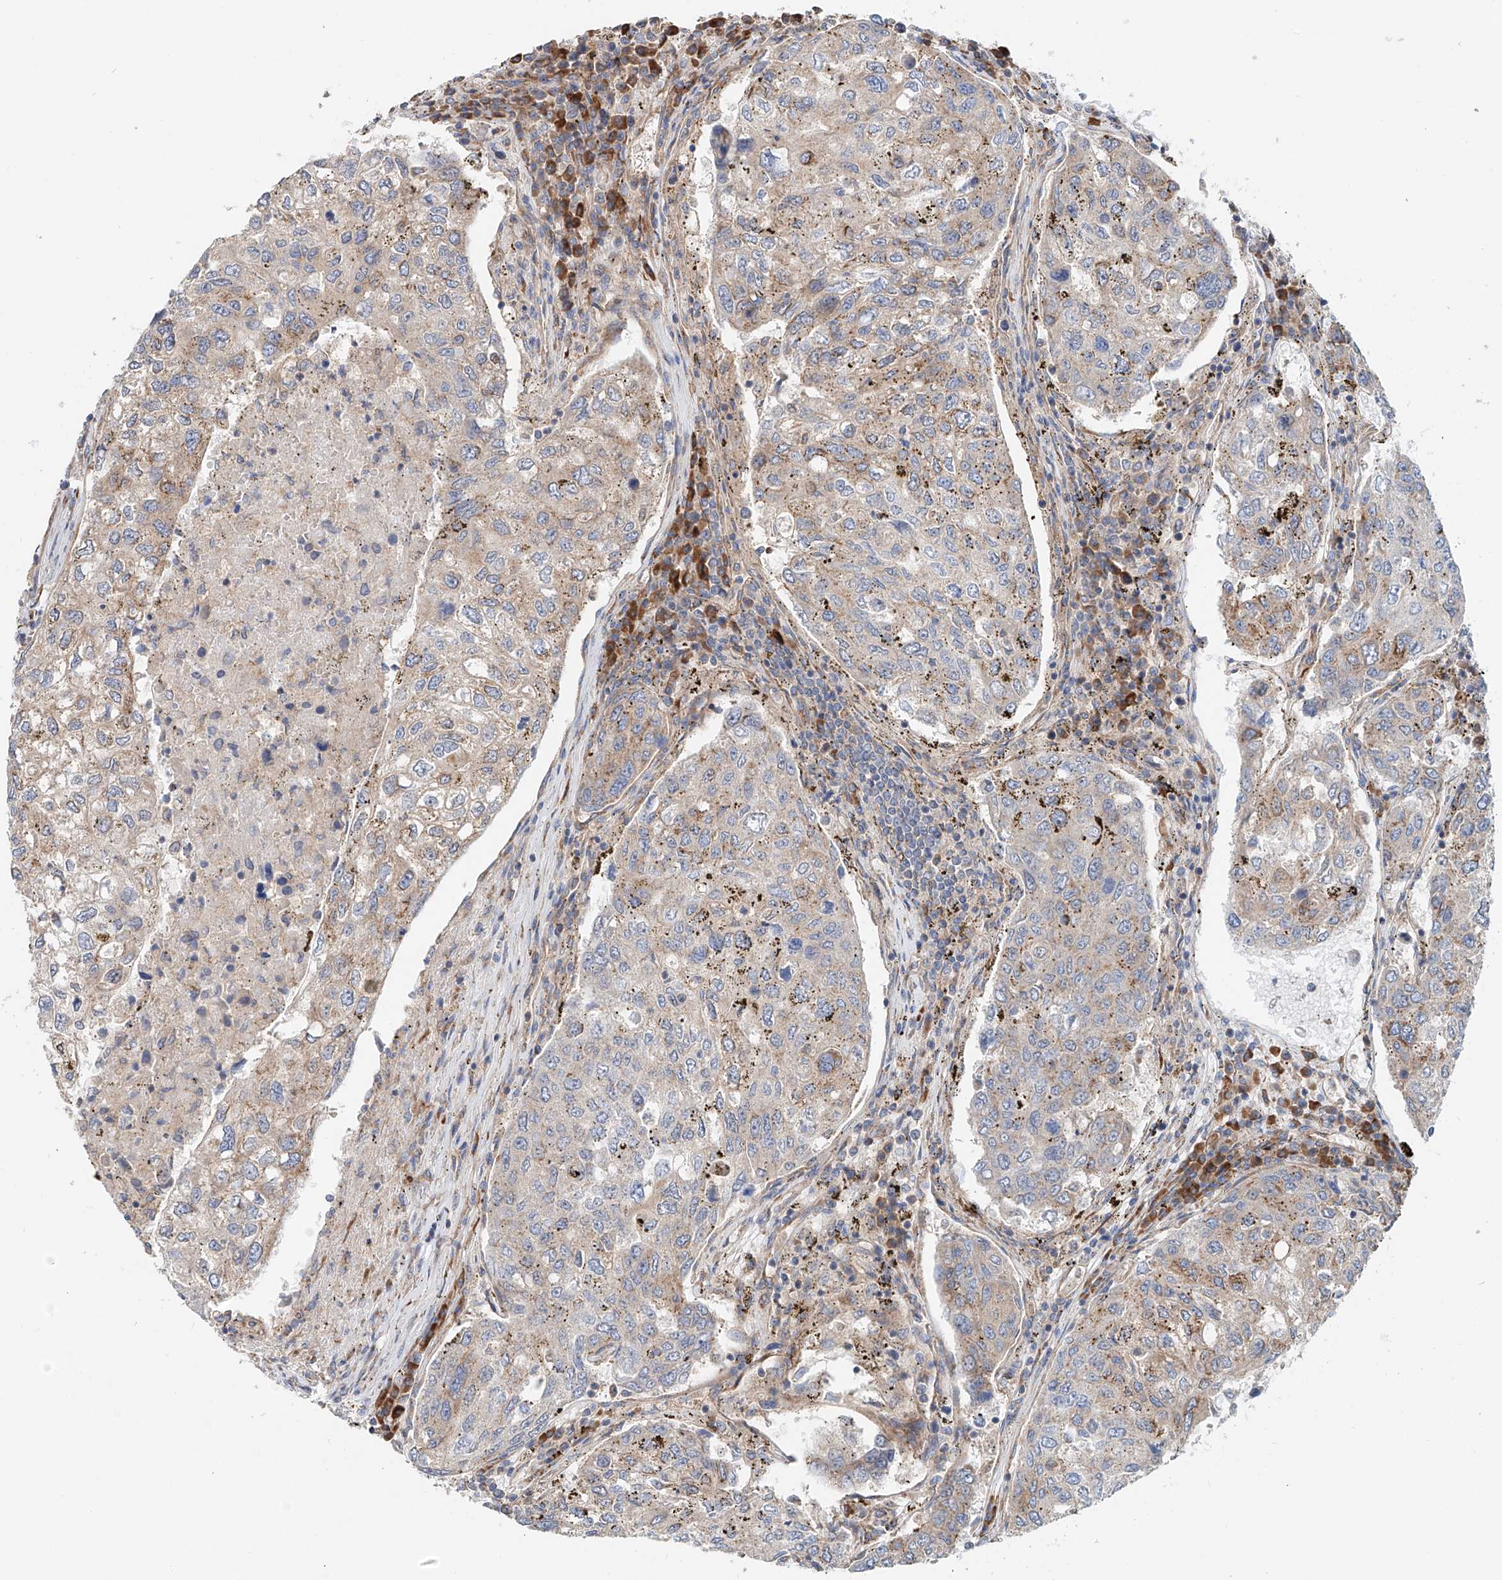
{"staining": {"intensity": "moderate", "quantity": "25%-75%", "location": "cytoplasmic/membranous"}, "tissue": "urothelial cancer", "cell_type": "Tumor cells", "image_type": "cancer", "snomed": [{"axis": "morphology", "description": "Urothelial carcinoma, High grade"}, {"axis": "topography", "description": "Lymph node"}, {"axis": "topography", "description": "Urinary bladder"}], "caption": "Protein expression analysis of human urothelial cancer reveals moderate cytoplasmic/membranous positivity in approximately 25%-75% of tumor cells.", "gene": "SNAP29", "patient": {"sex": "male", "age": 51}}